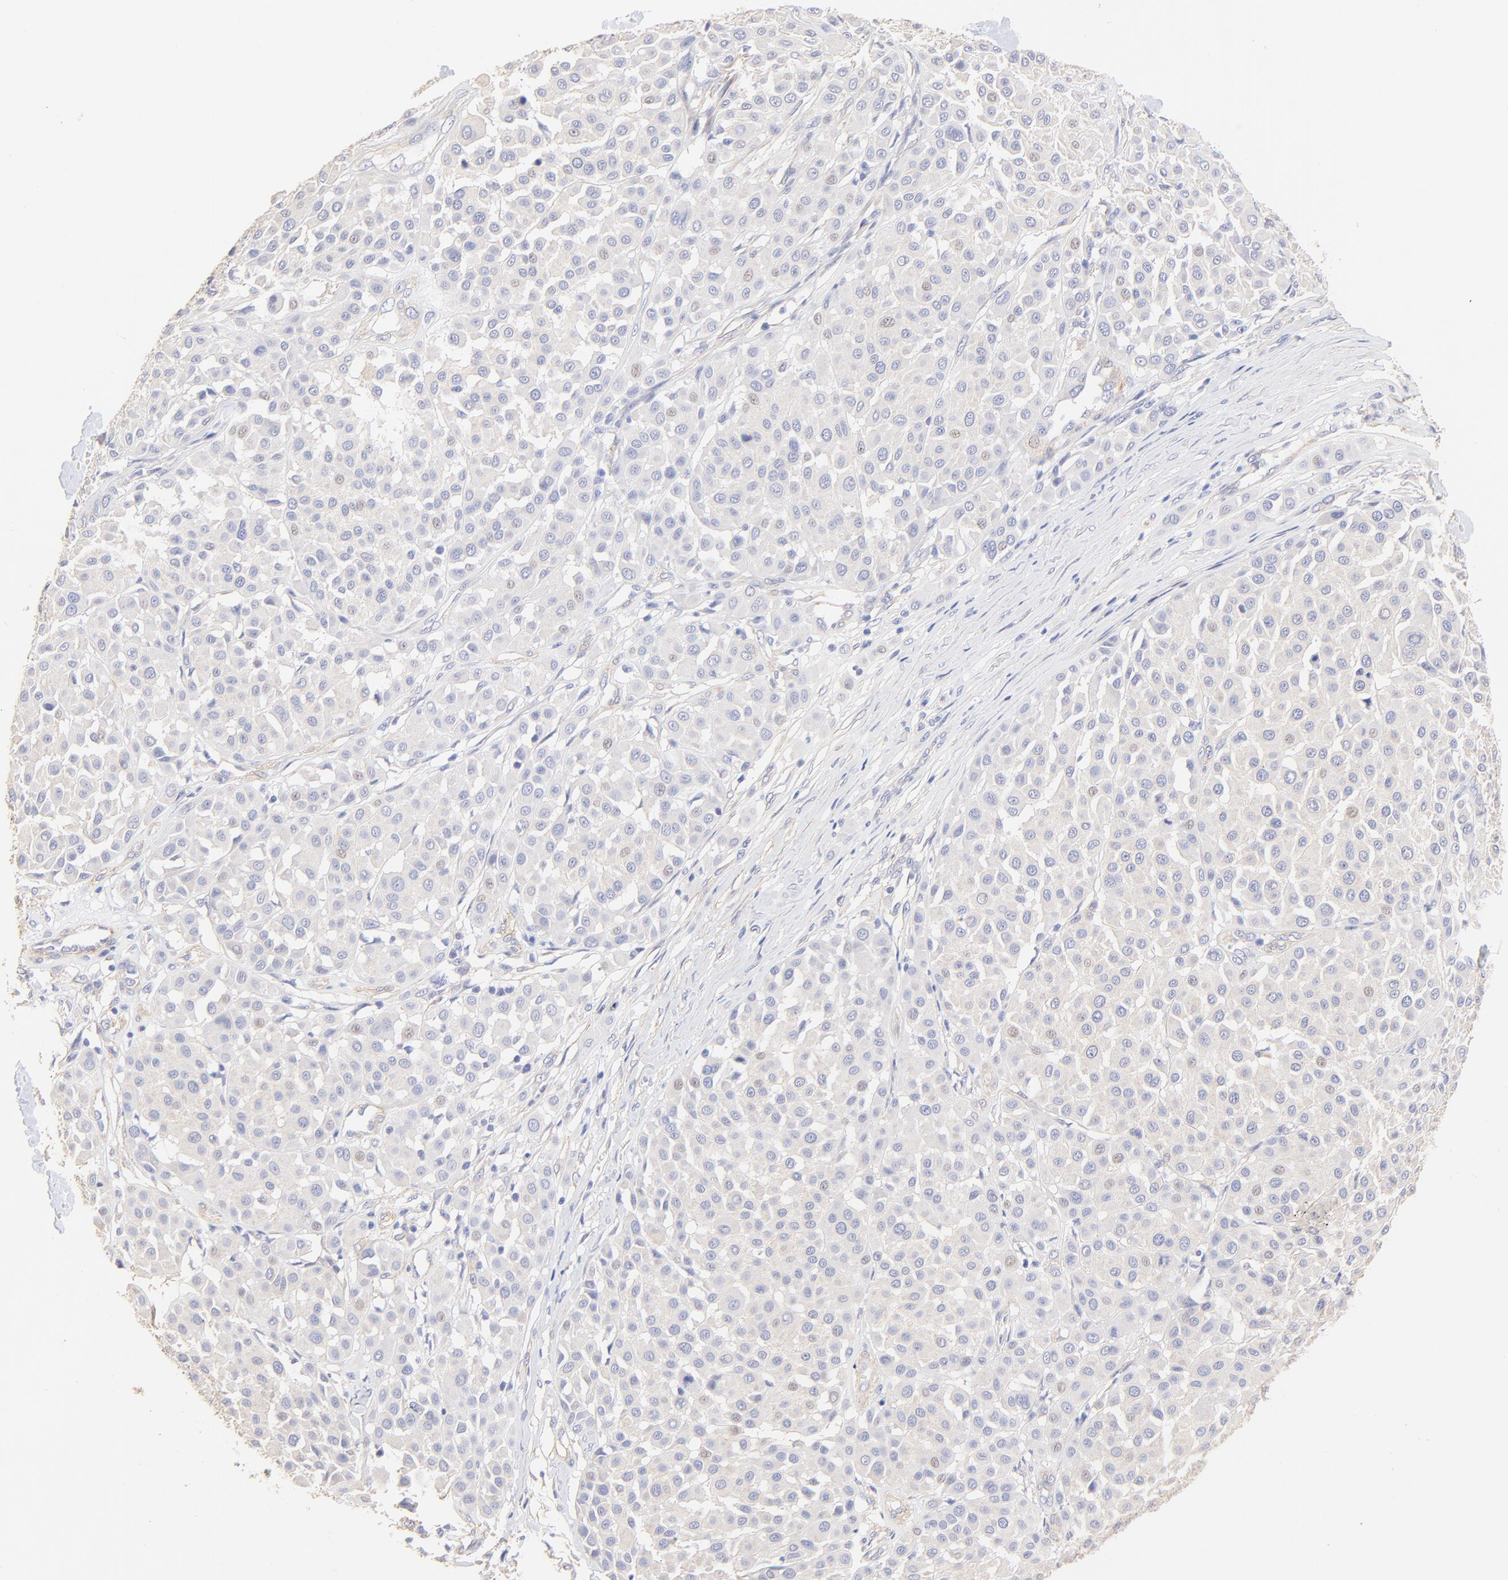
{"staining": {"intensity": "weak", "quantity": "<25%", "location": "nuclear"}, "tissue": "melanoma", "cell_type": "Tumor cells", "image_type": "cancer", "snomed": [{"axis": "morphology", "description": "Malignant melanoma, Metastatic site"}, {"axis": "topography", "description": "Soft tissue"}], "caption": "Tumor cells are negative for protein expression in human malignant melanoma (metastatic site). (DAB immunohistochemistry, high magnification).", "gene": "ACTRT1", "patient": {"sex": "male", "age": 41}}